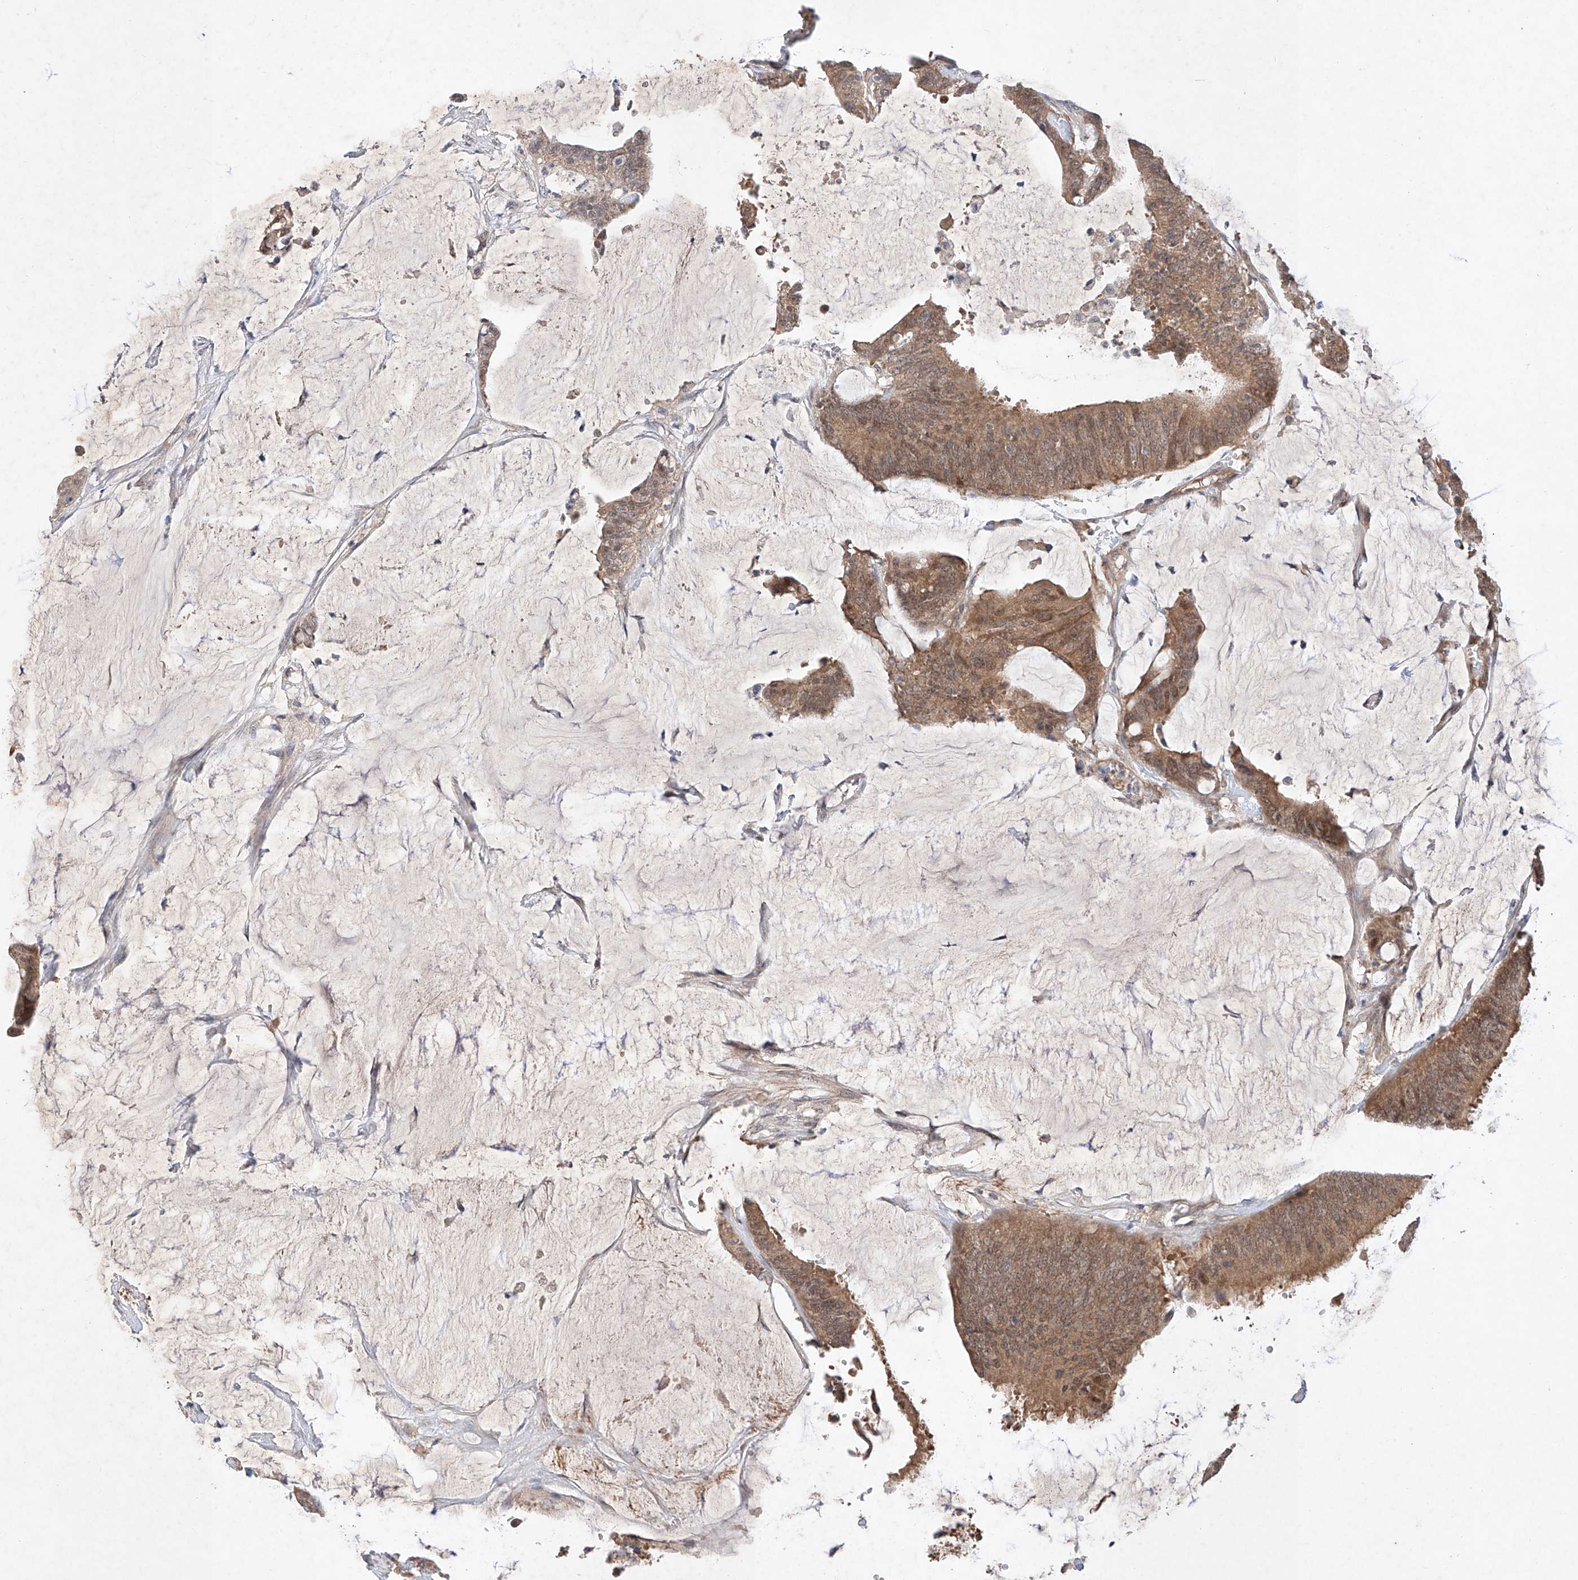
{"staining": {"intensity": "moderate", "quantity": ">75%", "location": "cytoplasmic/membranous,nuclear"}, "tissue": "colorectal cancer", "cell_type": "Tumor cells", "image_type": "cancer", "snomed": [{"axis": "morphology", "description": "Adenocarcinoma, NOS"}, {"axis": "topography", "description": "Rectum"}], "caption": "Immunohistochemistry image of human colorectal adenocarcinoma stained for a protein (brown), which shows medium levels of moderate cytoplasmic/membranous and nuclear positivity in about >75% of tumor cells.", "gene": "ZNF124", "patient": {"sex": "female", "age": 66}}